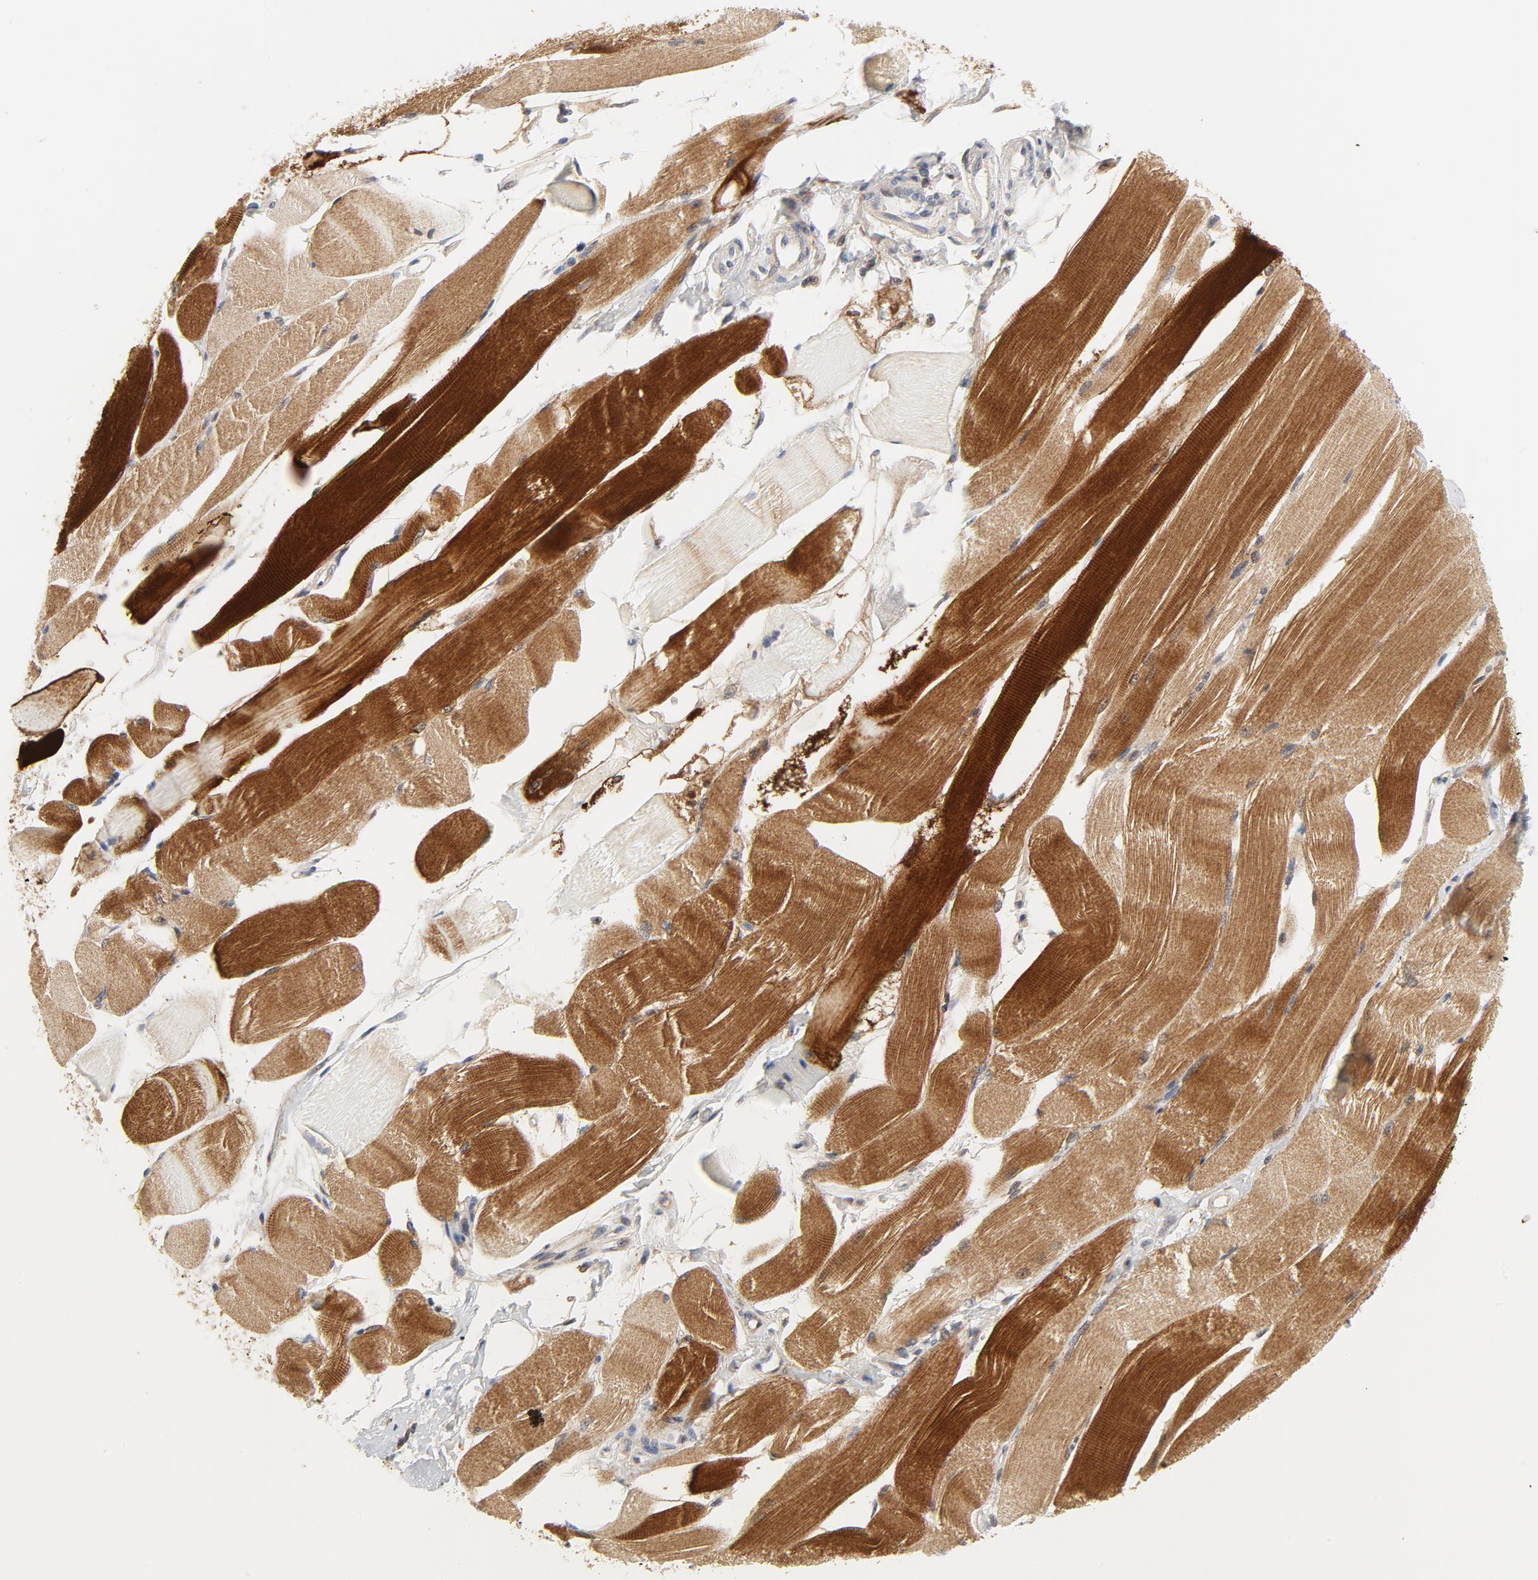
{"staining": {"intensity": "strong", "quantity": ">75%", "location": "cytoplasmic/membranous"}, "tissue": "skeletal muscle", "cell_type": "Myocytes", "image_type": "normal", "snomed": [{"axis": "morphology", "description": "Normal tissue, NOS"}, {"axis": "topography", "description": "Skeletal muscle"}, {"axis": "topography", "description": "Peripheral nerve tissue"}], "caption": "Protein positivity by immunohistochemistry (IHC) demonstrates strong cytoplasmic/membranous staining in approximately >75% of myocytes in normal skeletal muscle. Nuclei are stained in blue.", "gene": "RAPGEF4", "patient": {"sex": "female", "age": 84}}